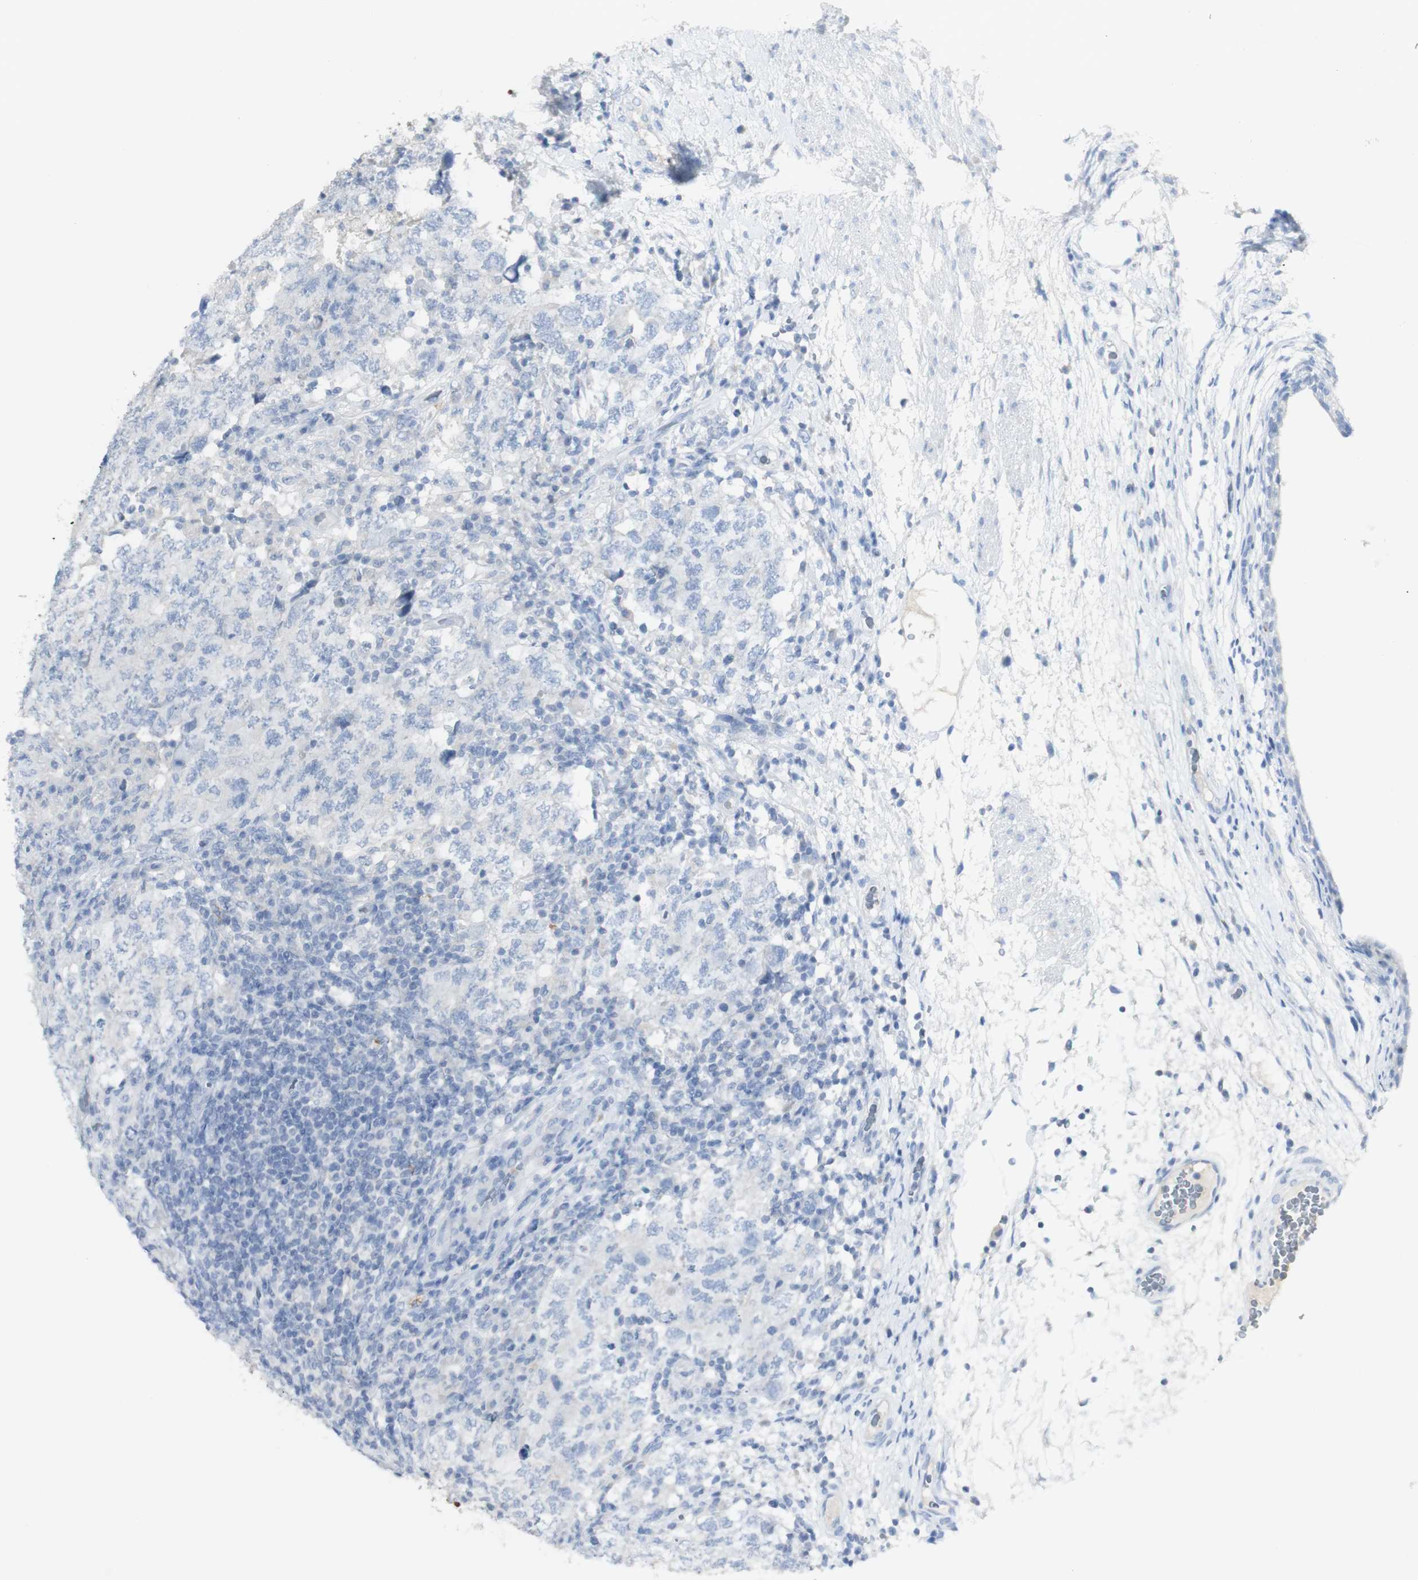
{"staining": {"intensity": "negative", "quantity": "none", "location": "none"}, "tissue": "testis cancer", "cell_type": "Tumor cells", "image_type": "cancer", "snomed": [{"axis": "morphology", "description": "Carcinoma, Embryonal, NOS"}, {"axis": "topography", "description": "Testis"}], "caption": "DAB immunohistochemical staining of embryonal carcinoma (testis) exhibits no significant staining in tumor cells.", "gene": "CD207", "patient": {"sex": "male", "age": 26}}